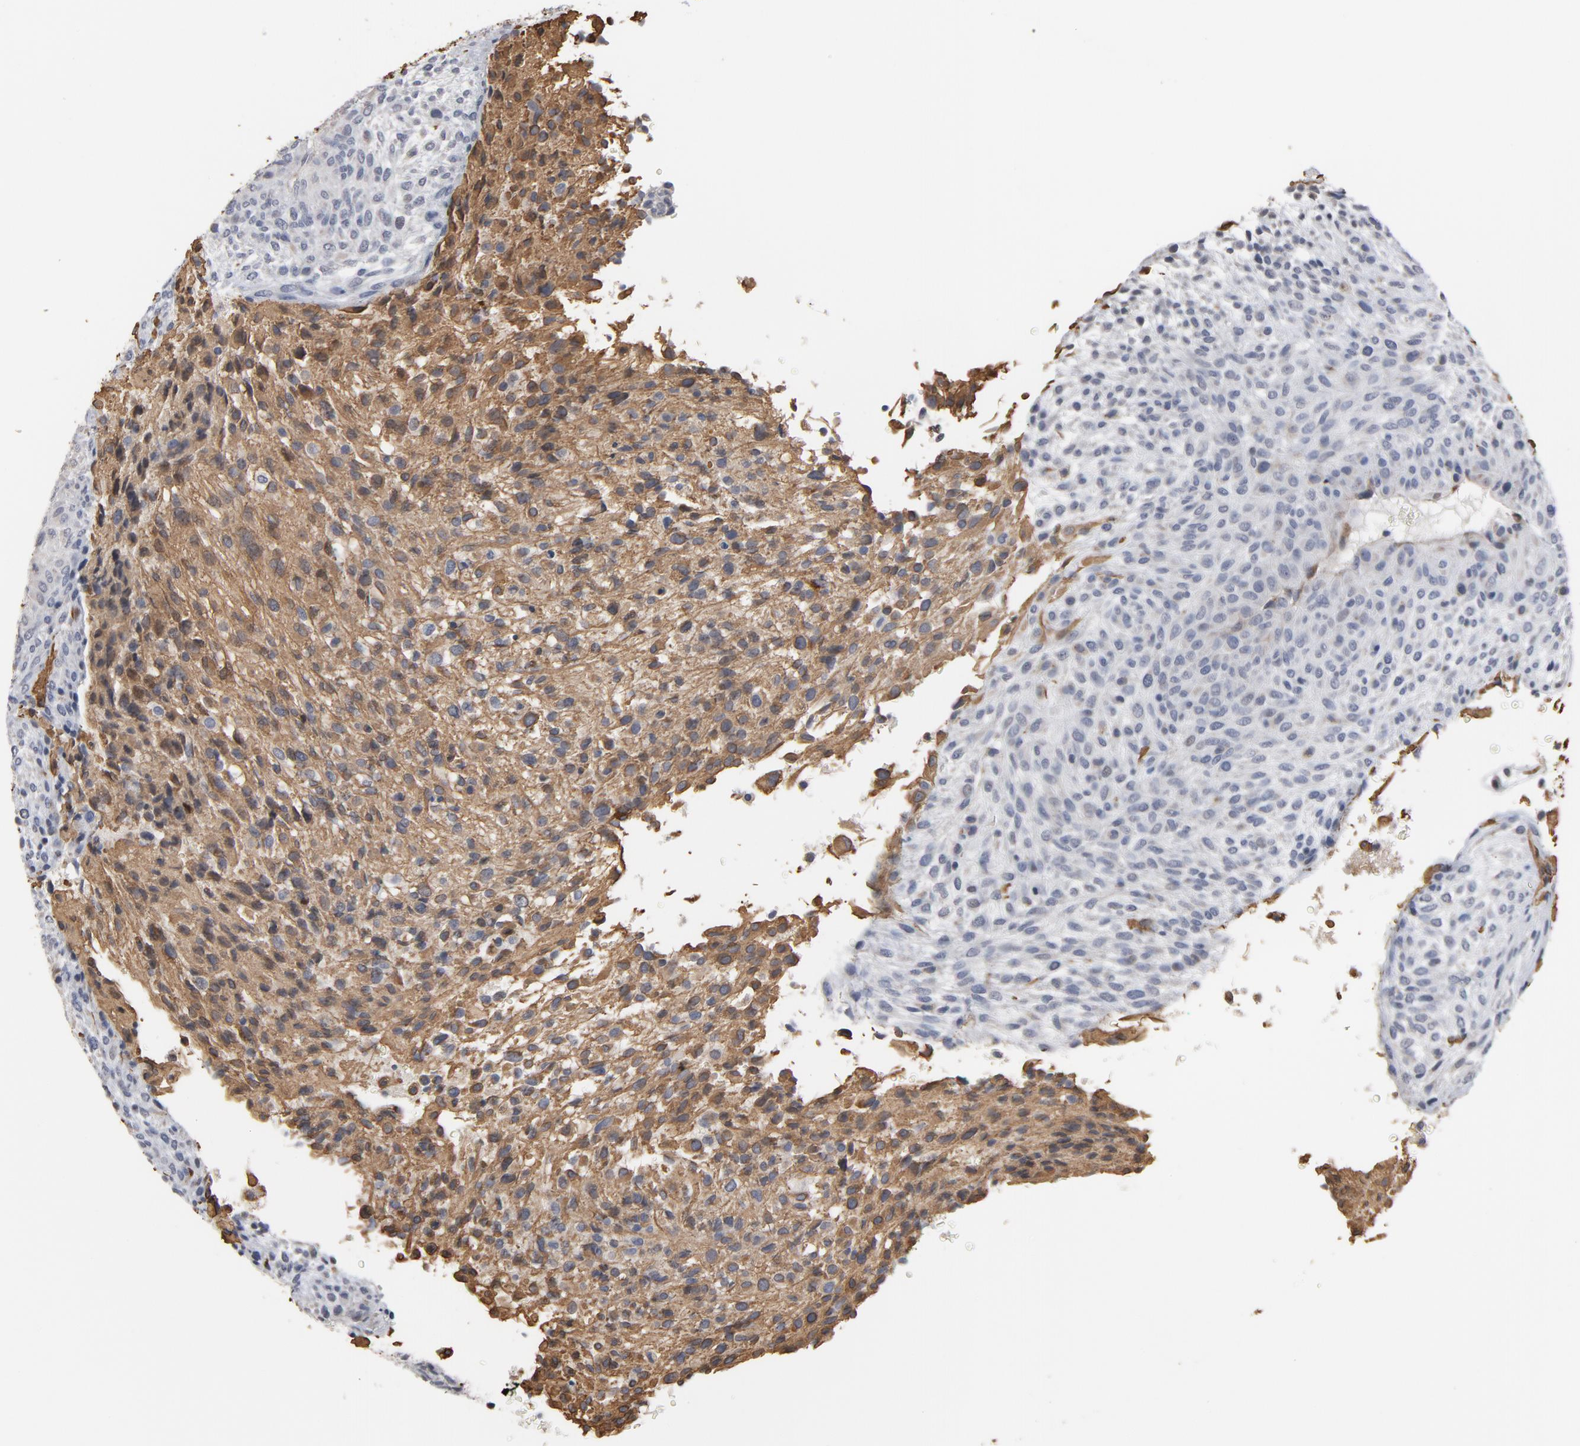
{"staining": {"intensity": "moderate", "quantity": "25%-75%", "location": "cytoplasmic/membranous"}, "tissue": "glioma", "cell_type": "Tumor cells", "image_type": "cancer", "snomed": [{"axis": "morphology", "description": "Glioma, malignant, High grade"}, {"axis": "topography", "description": "Cerebral cortex"}], "caption": "Approximately 25%-75% of tumor cells in human high-grade glioma (malignant) exhibit moderate cytoplasmic/membranous protein expression as visualized by brown immunohistochemical staining.", "gene": "PPP1R1B", "patient": {"sex": "female", "age": 55}}